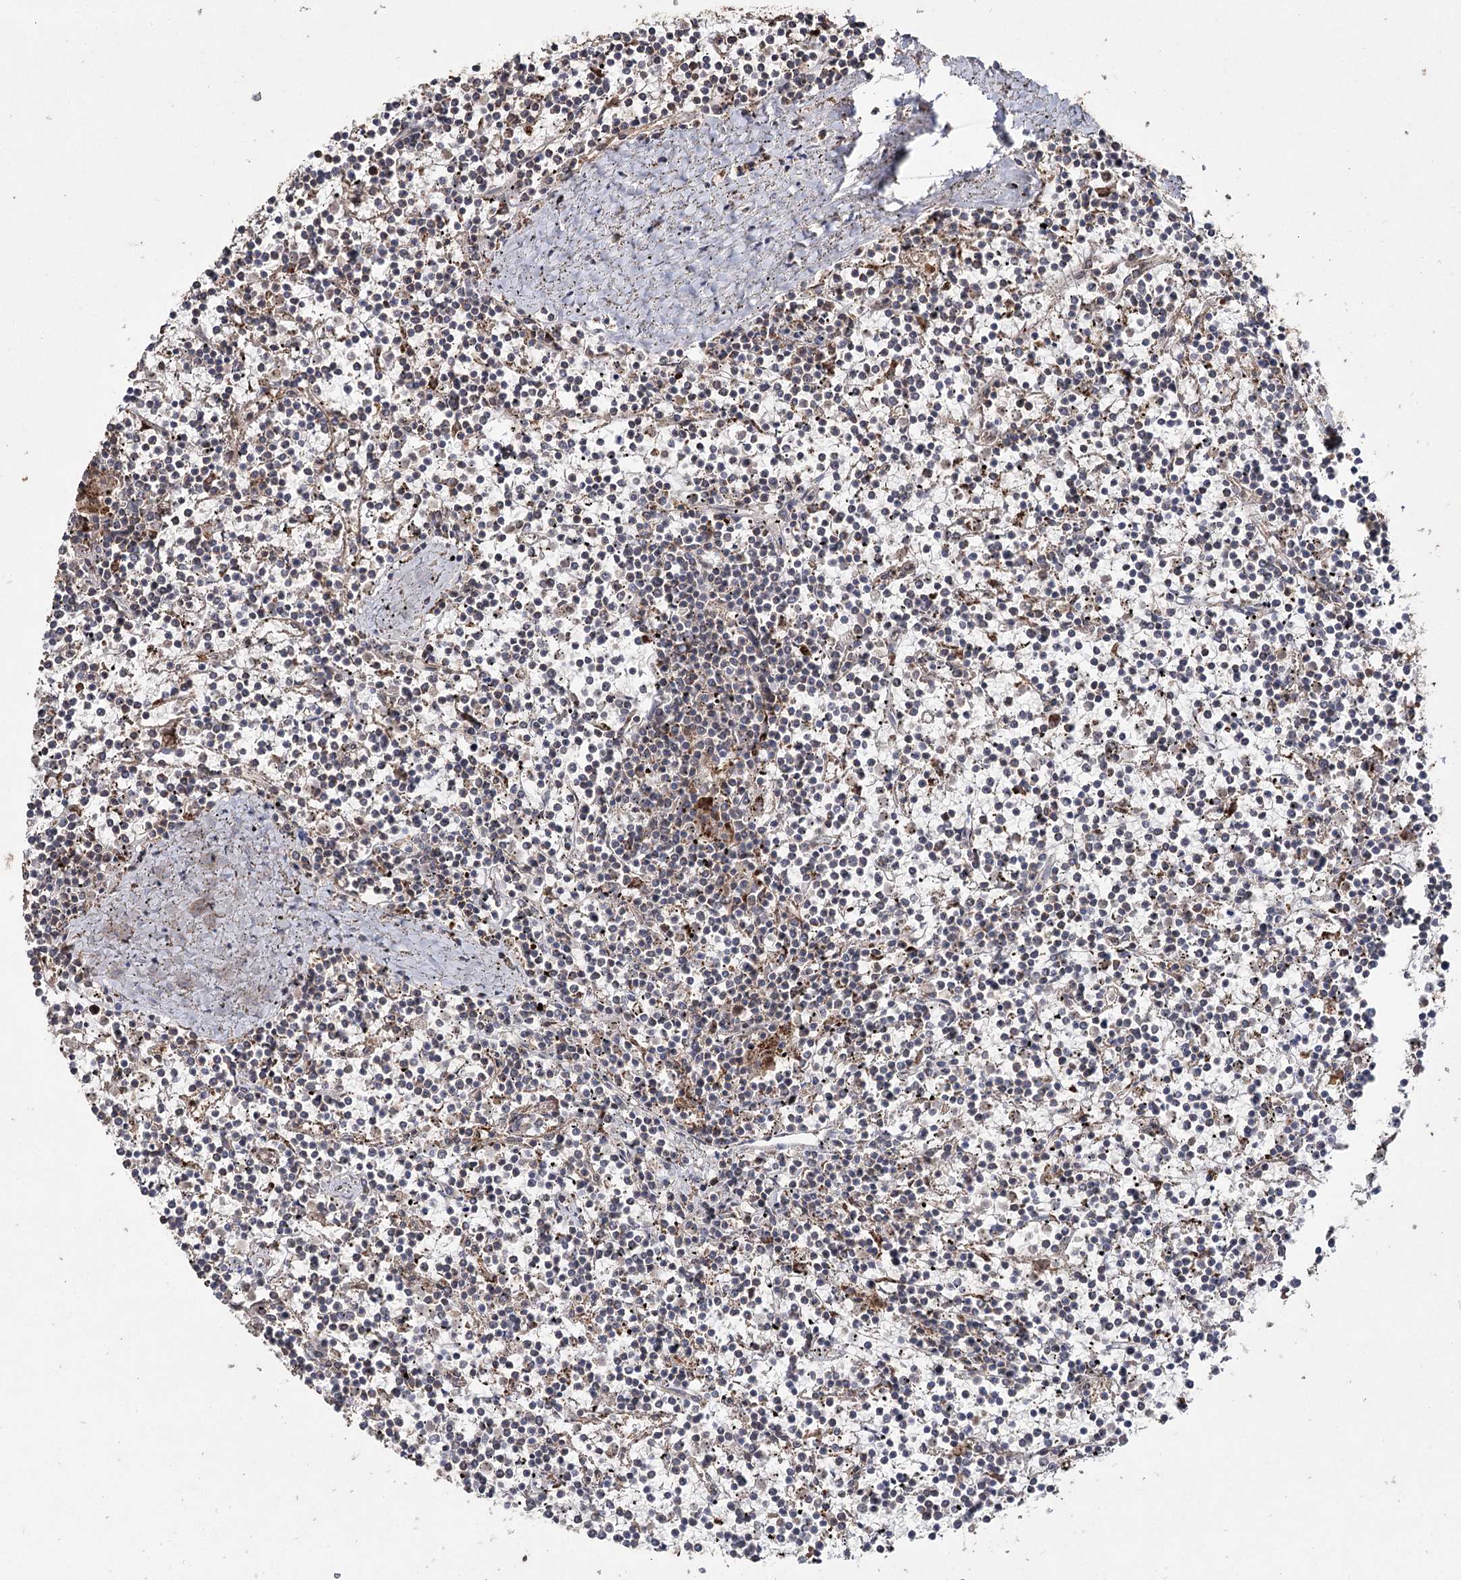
{"staining": {"intensity": "moderate", "quantity": "<25%", "location": "cytoplasmic/membranous"}, "tissue": "lymphoma", "cell_type": "Tumor cells", "image_type": "cancer", "snomed": [{"axis": "morphology", "description": "Malignant lymphoma, non-Hodgkin's type, Low grade"}, {"axis": "topography", "description": "Spleen"}], "caption": "An image showing moderate cytoplasmic/membranous expression in about <25% of tumor cells in low-grade malignant lymphoma, non-Hodgkin's type, as visualized by brown immunohistochemical staining.", "gene": "SLF2", "patient": {"sex": "female", "age": 19}}